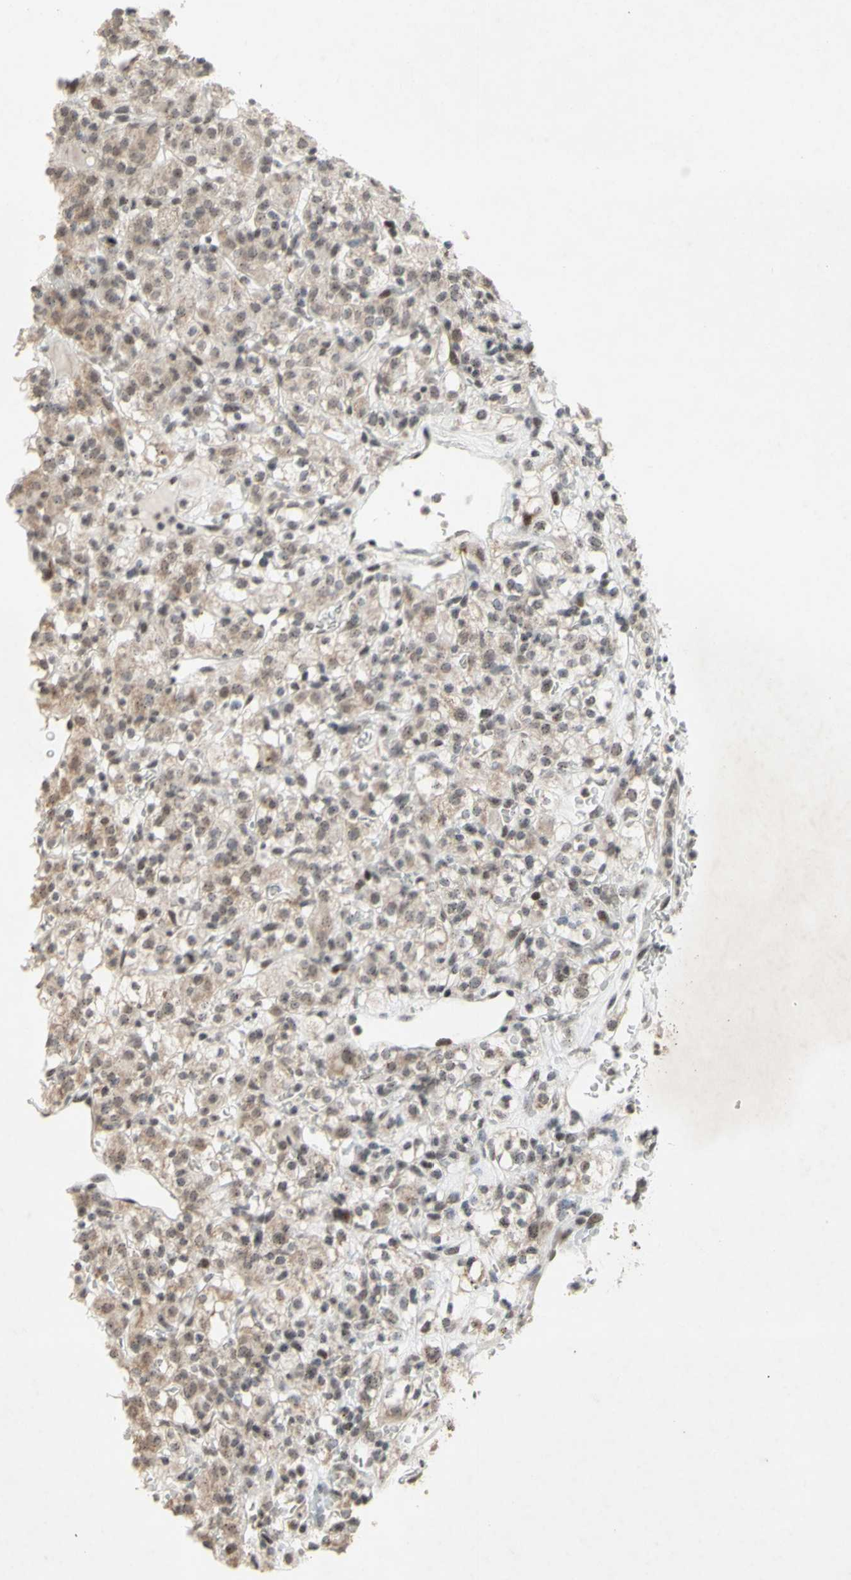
{"staining": {"intensity": "weak", "quantity": "<25%", "location": "cytoplasmic/membranous,nuclear"}, "tissue": "renal cancer", "cell_type": "Tumor cells", "image_type": "cancer", "snomed": [{"axis": "morphology", "description": "Normal tissue, NOS"}, {"axis": "morphology", "description": "Adenocarcinoma, NOS"}, {"axis": "topography", "description": "Kidney"}], "caption": "The histopathology image shows no significant positivity in tumor cells of renal adenocarcinoma. The staining was performed using DAB (3,3'-diaminobenzidine) to visualize the protein expression in brown, while the nuclei were stained in blue with hematoxylin (Magnification: 20x).", "gene": "CENPB", "patient": {"sex": "female", "age": 72}}